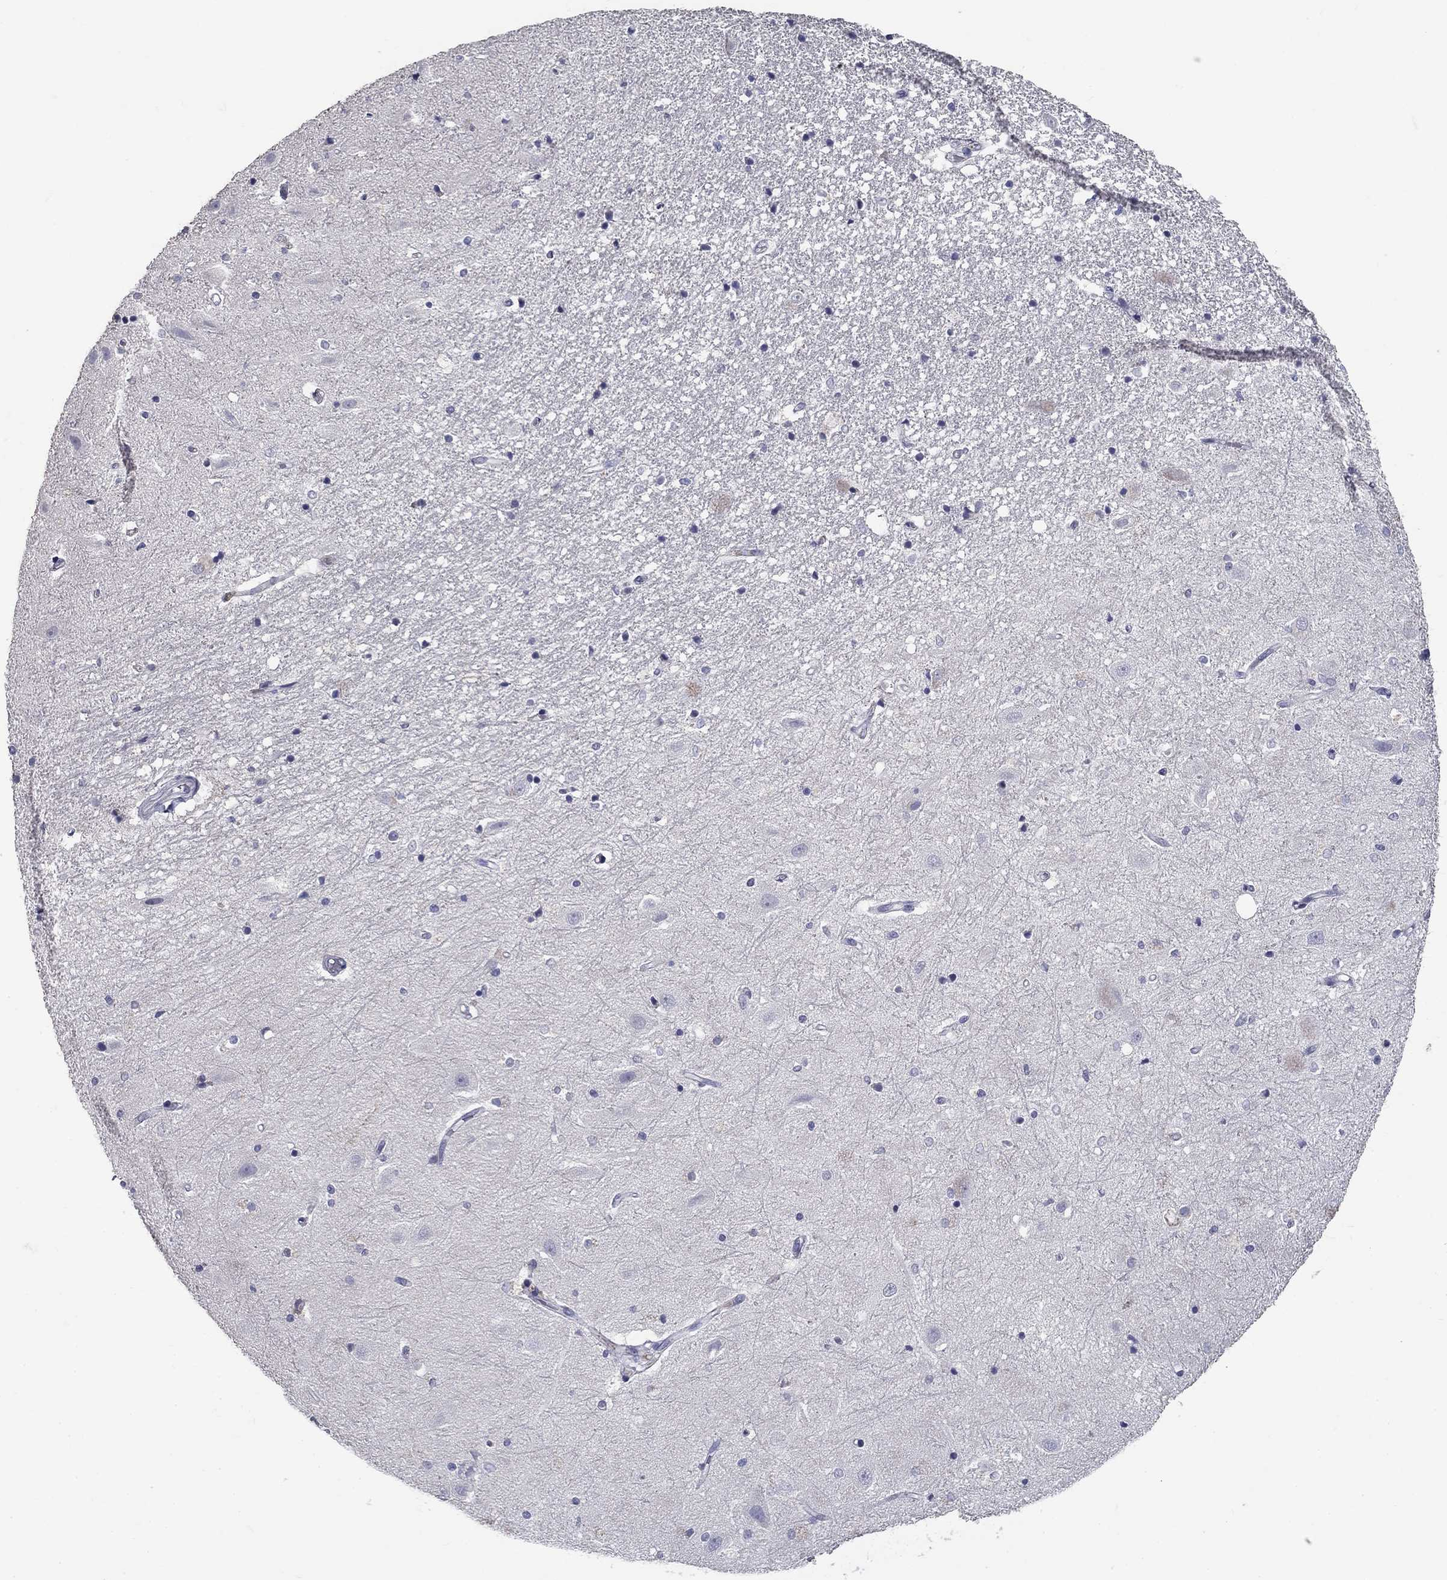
{"staining": {"intensity": "negative", "quantity": "none", "location": "none"}, "tissue": "hippocampus", "cell_type": "Glial cells", "image_type": "normal", "snomed": [{"axis": "morphology", "description": "Normal tissue, NOS"}, {"axis": "topography", "description": "Hippocampus"}], "caption": "The immunohistochemistry (IHC) photomicrograph has no significant staining in glial cells of hippocampus. (DAB (3,3'-diaminobenzidine) immunohistochemistry, high magnification).", "gene": "POMC", "patient": {"sex": "male", "age": 49}}